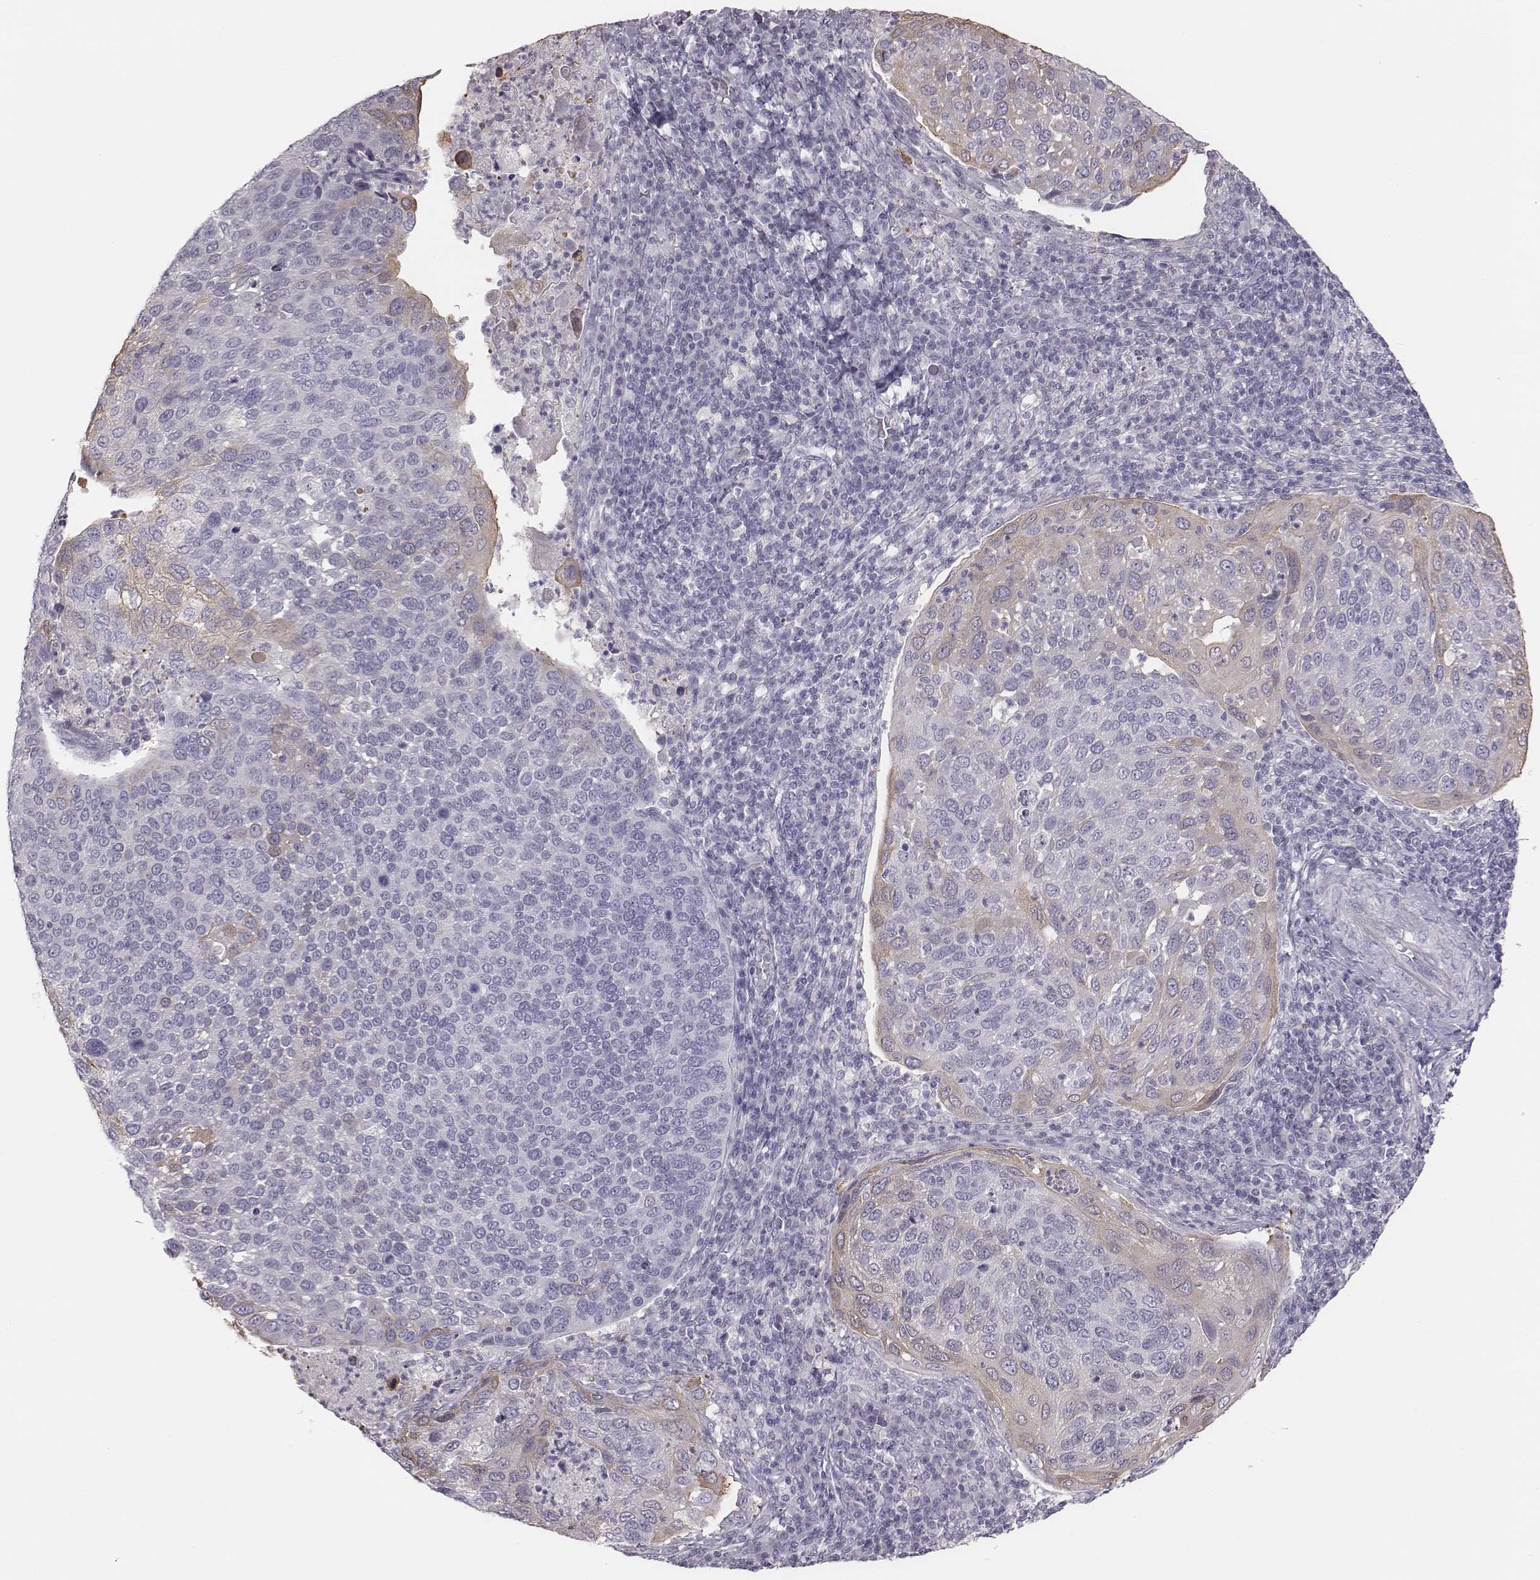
{"staining": {"intensity": "weak", "quantity": "<25%", "location": "cytoplasmic/membranous"}, "tissue": "cervical cancer", "cell_type": "Tumor cells", "image_type": "cancer", "snomed": [{"axis": "morphology", "description": "Squamous cell carcinoma, NOS"}, {"axis": "topography", "description": "Cervix"}], "caption": "IHC of cervical cancer (squamous cell carcinoma) exhibits no positivity in tumor cells.", "gene": "C6orf58", "patient": {"sex": "female", "age": 54}}